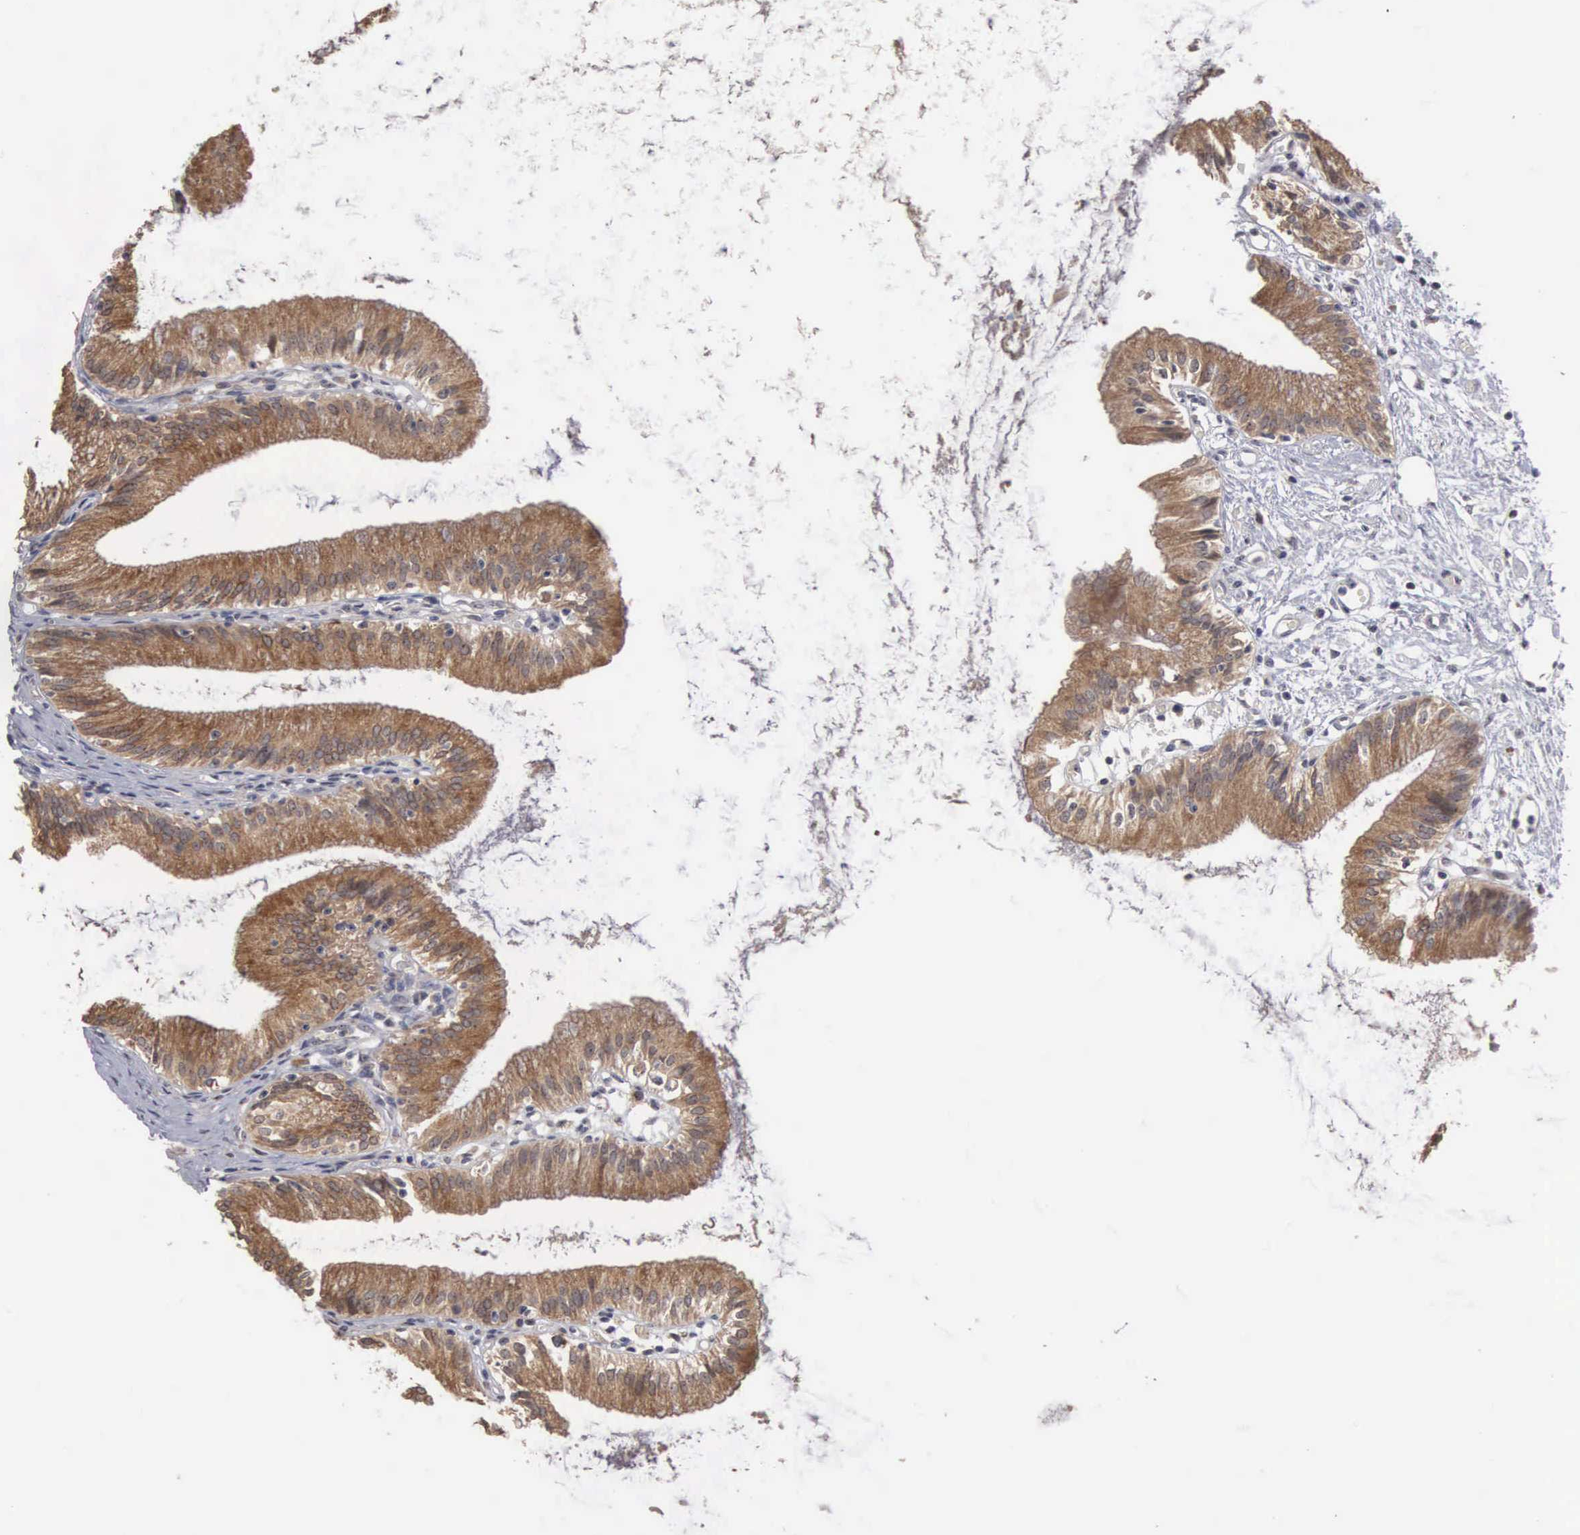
{"staining": {"intensity": "moderate", "quantity": ">75%", "location": "cytoplasmic/membranous"}, "tissue": "gallbladder", "cell_type": "Glandular cells", "image_type": "normal", "snomed": [{"axis": "morphology", "description": "Normal tissue, NOS"}, {"axis": "topography", "description": "Gallbladder"}], "caption": "The photomicrograph shows immunohistochemical staining of benign gallbladder. There is moderate cytoplasmic/membranous expression is identified in about >75% of glandular cells.", "gene": "AMN", "patient": {"sex": "male", "age": 58}}